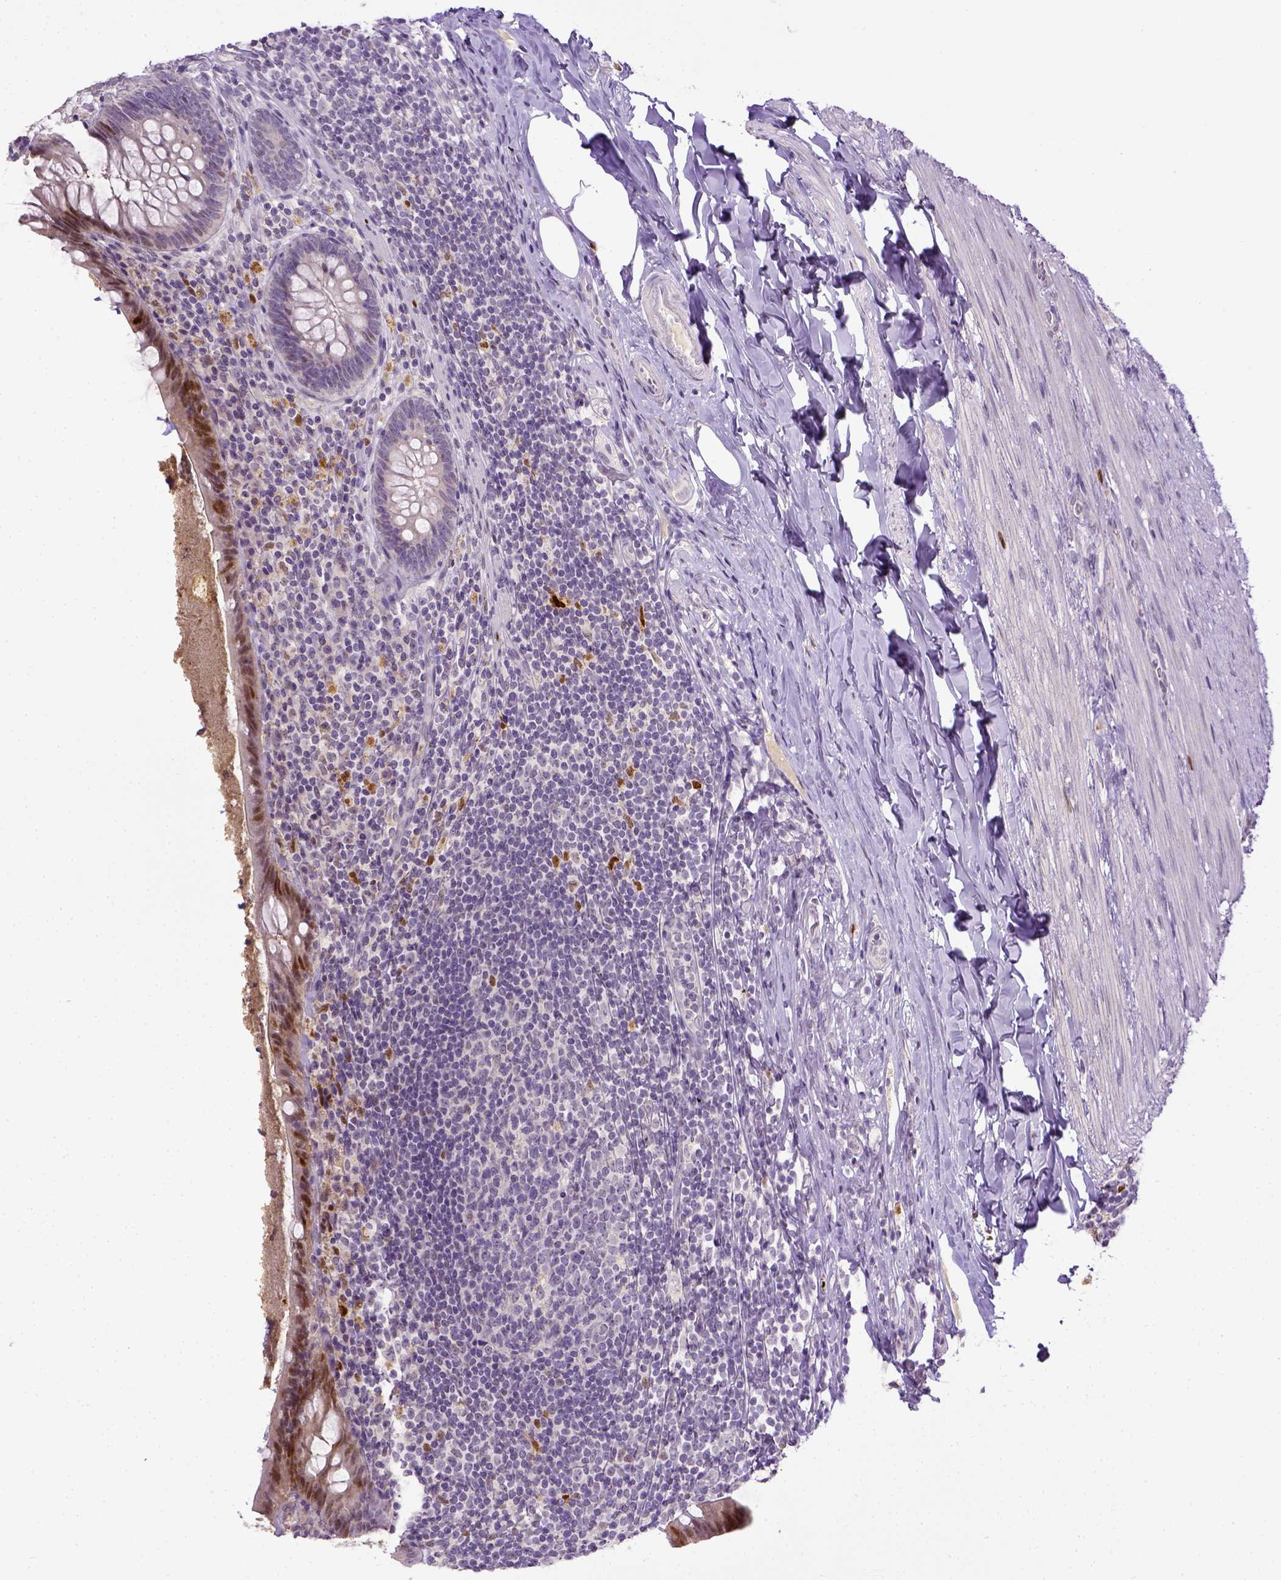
{"staining": {"intensity": "moderate", "quantity": "25%-75%", "location": "nuclear"}, "tissue": "appendix", "cell_type": "Glandular cells", "image_type": "normal", "snomed": [{"axis": "morphology", "description": "Normal tissue, NOS"}, {"axis": "topography", "description": "Appendix"}], "caption": "Immunohistochemistry (IHC) of unremarkable human appendix demonstrates medium levels of moderate nuclear positivity in approximately 25%-75% of glandular cells.", "gene": "CDKN1A", "patient": {"sex": "male", "age": 47}}